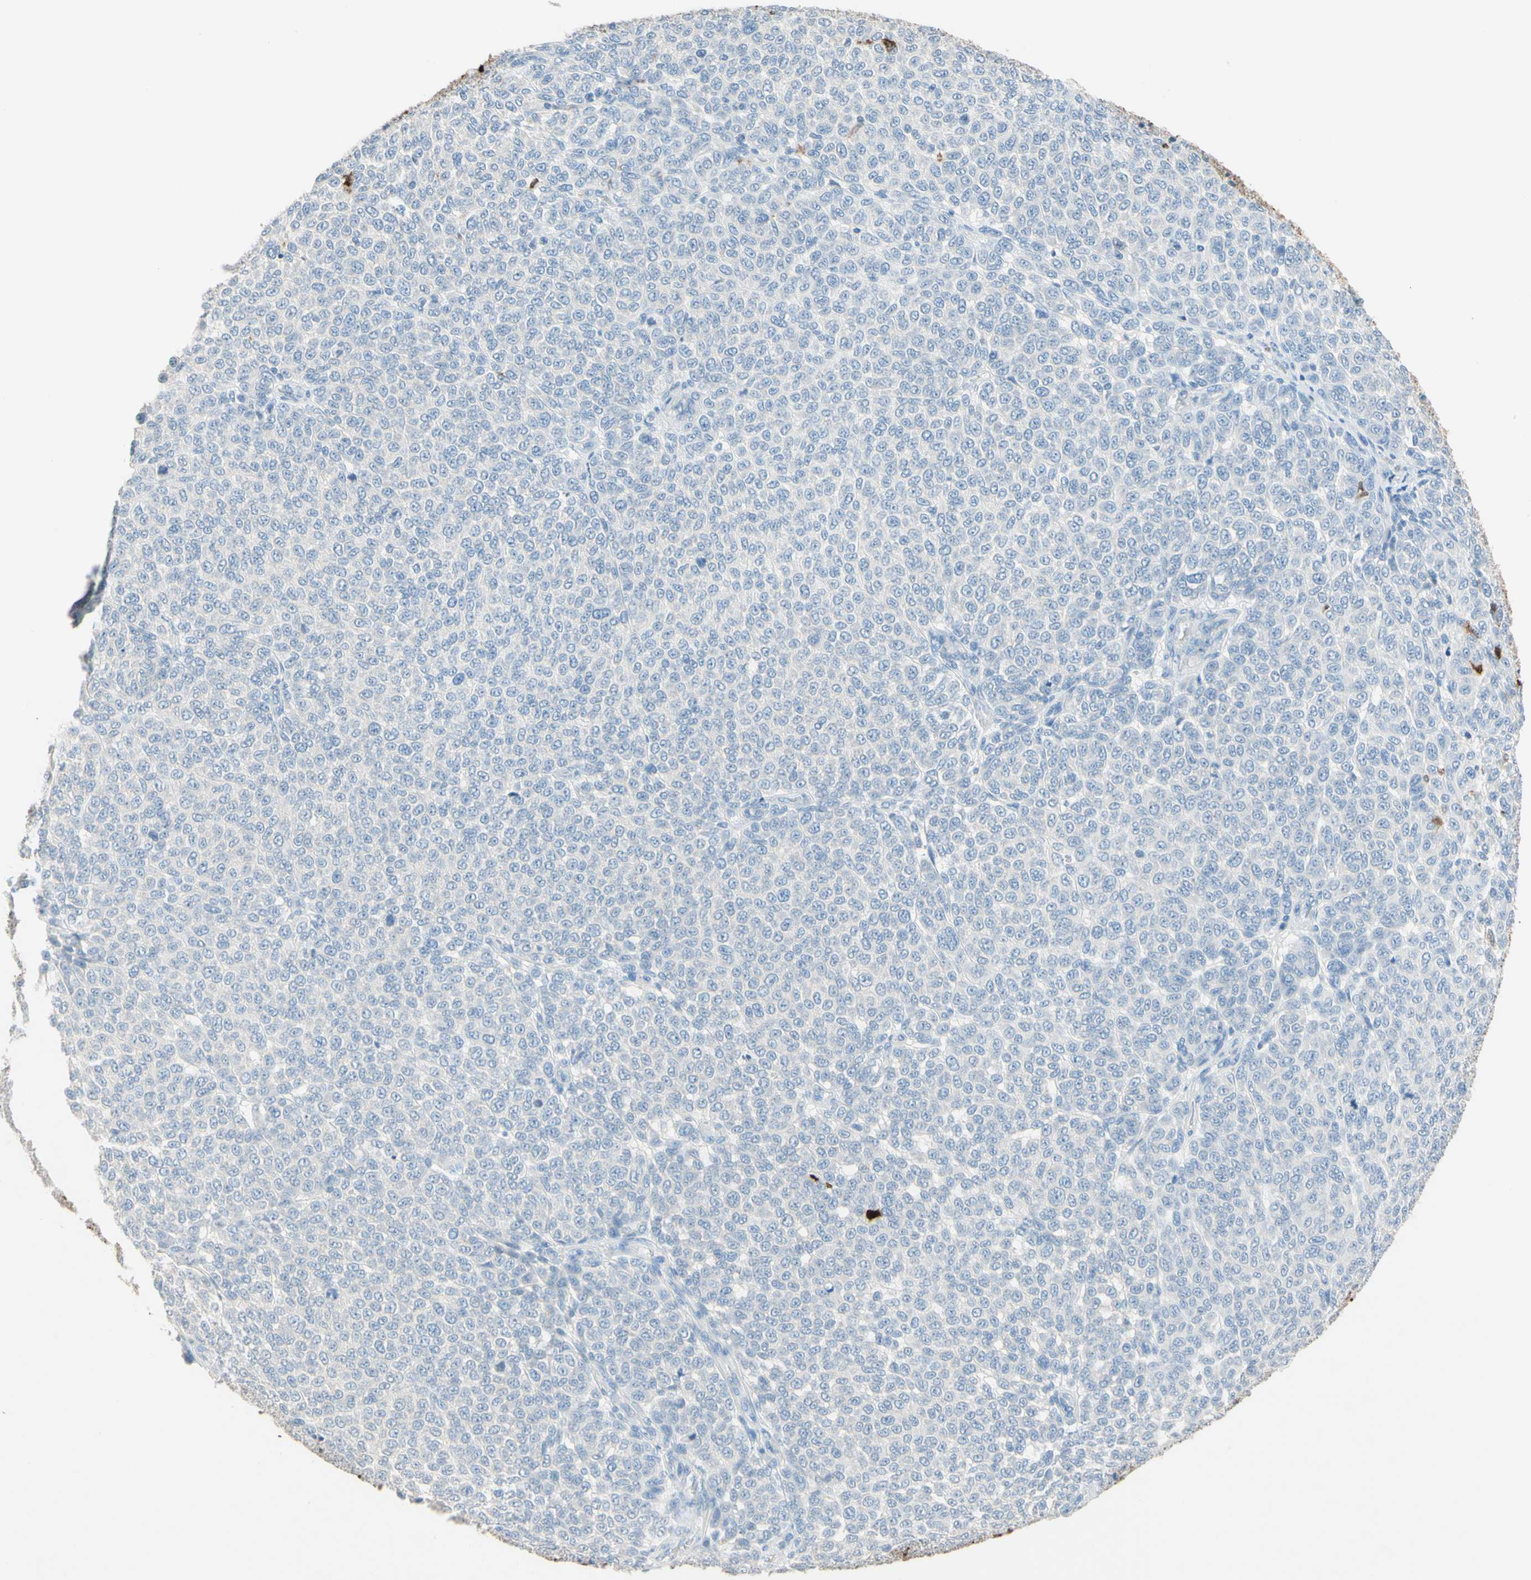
{"staining": {"intensity": "negative", "quantity": "none", "location": "none"}, "tissue": "melanoma", "cell_type": "Tumor cells", "image_type": "cancer", "snomed": [{"axis": "morphology", "description": "Malignant melanoma, NOS"}, {"axis": "topography", "description": "Skin"}], "caption": "Immunohistochemical staining of melanoma exhibits no significant positivity in tumor cells.", "gene": "NFKBIZ", "patient": {"sex": "male", "age": 59}}